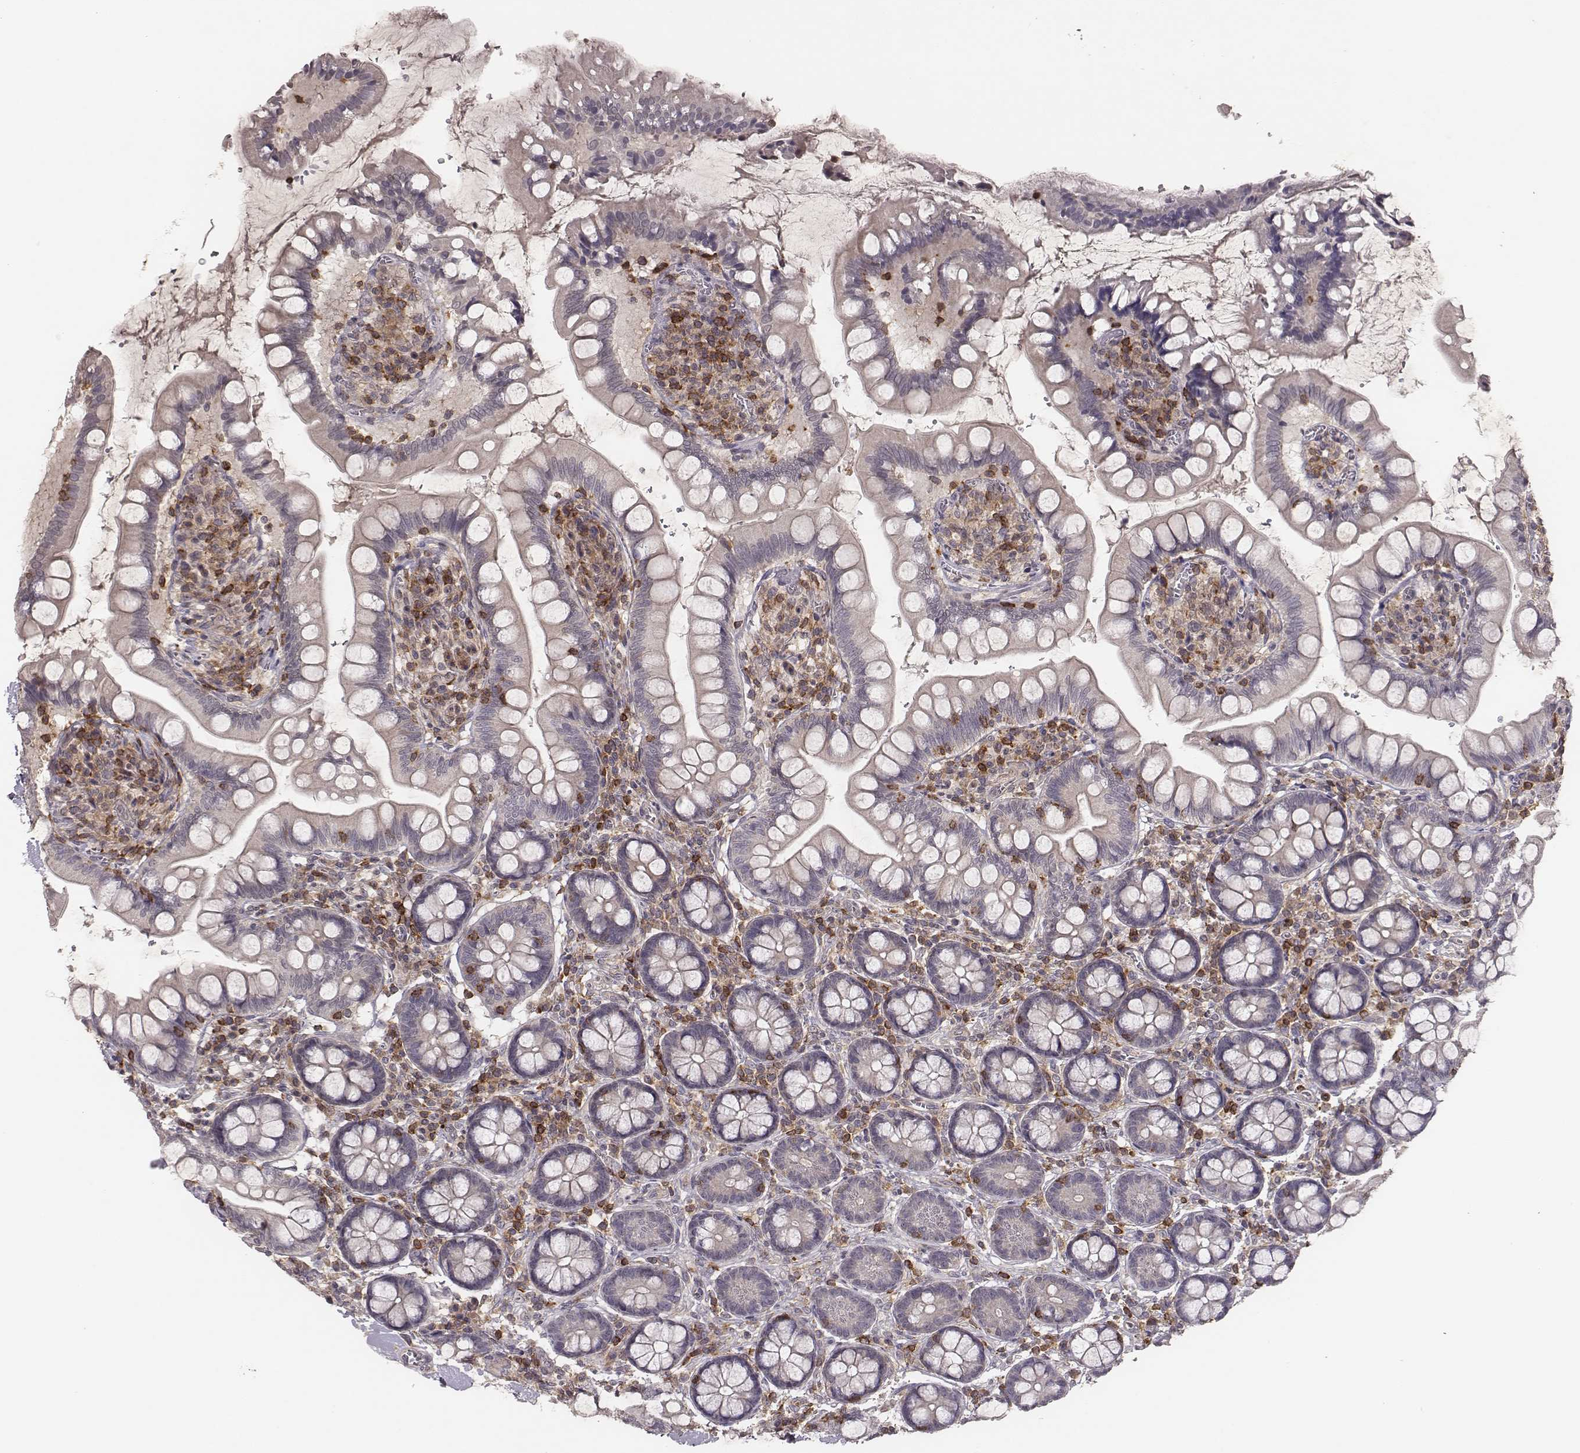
{"staining": {"intensity": "negative", "quantity": "none", "location": "none"}, "tissue": "small intestine", "cell_type": "Glandular cells", "image_type": "normal", "snomed": [{"axis": "morphology", "description": "Normal tissue, NOS"}, {"axis": "topography", "description": "Small intestine"}], "caption": "Histopathology image shows no significant protein staining in glandular cells of benign small intestine. (Immunohistochemistry (ihc), brightfield microscopy, high magnification).", "gene": "PILRA", "patient": {"sex": "female", "age": 56}}